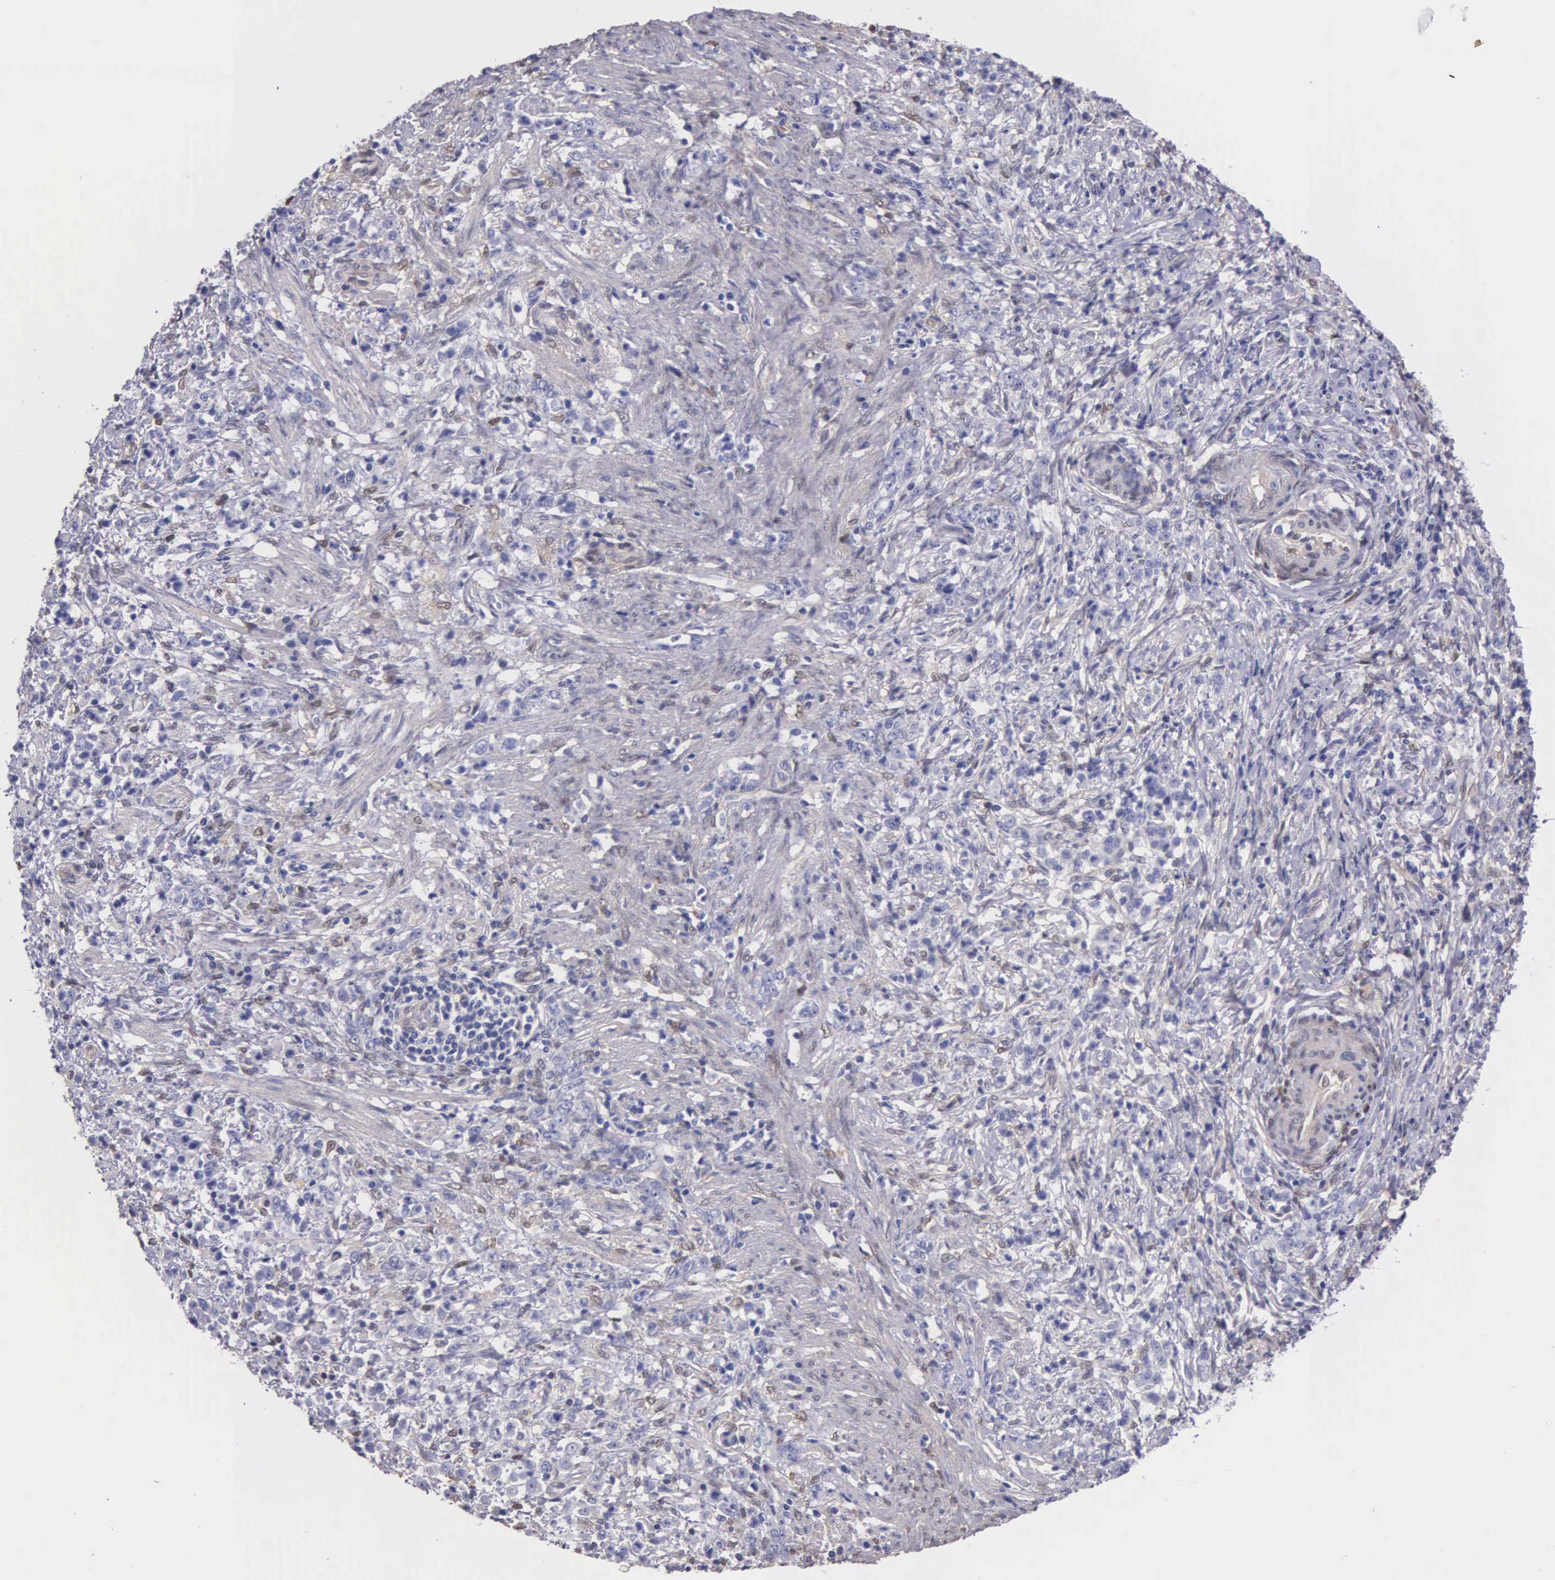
{"staining": {"intensity": "negative", "quantity": "none", "location": "none"}, "tissue": "stomach cancer", "cell_type": "Tumor cells", "image_type": "cancer", "snomed": [{"axis": "morphology", "description": "Adenocarcinoma, NOS"}, {"axis": "topography", "description": "Stomach, lower"}], "caption": "A micrograph of stomach cancer (adenocarcinoma) stained for a protein demonstrates no brown staining in tumor cells.", "gene": "GSTT2", "patient": {"sex": "male", "age": 88}}